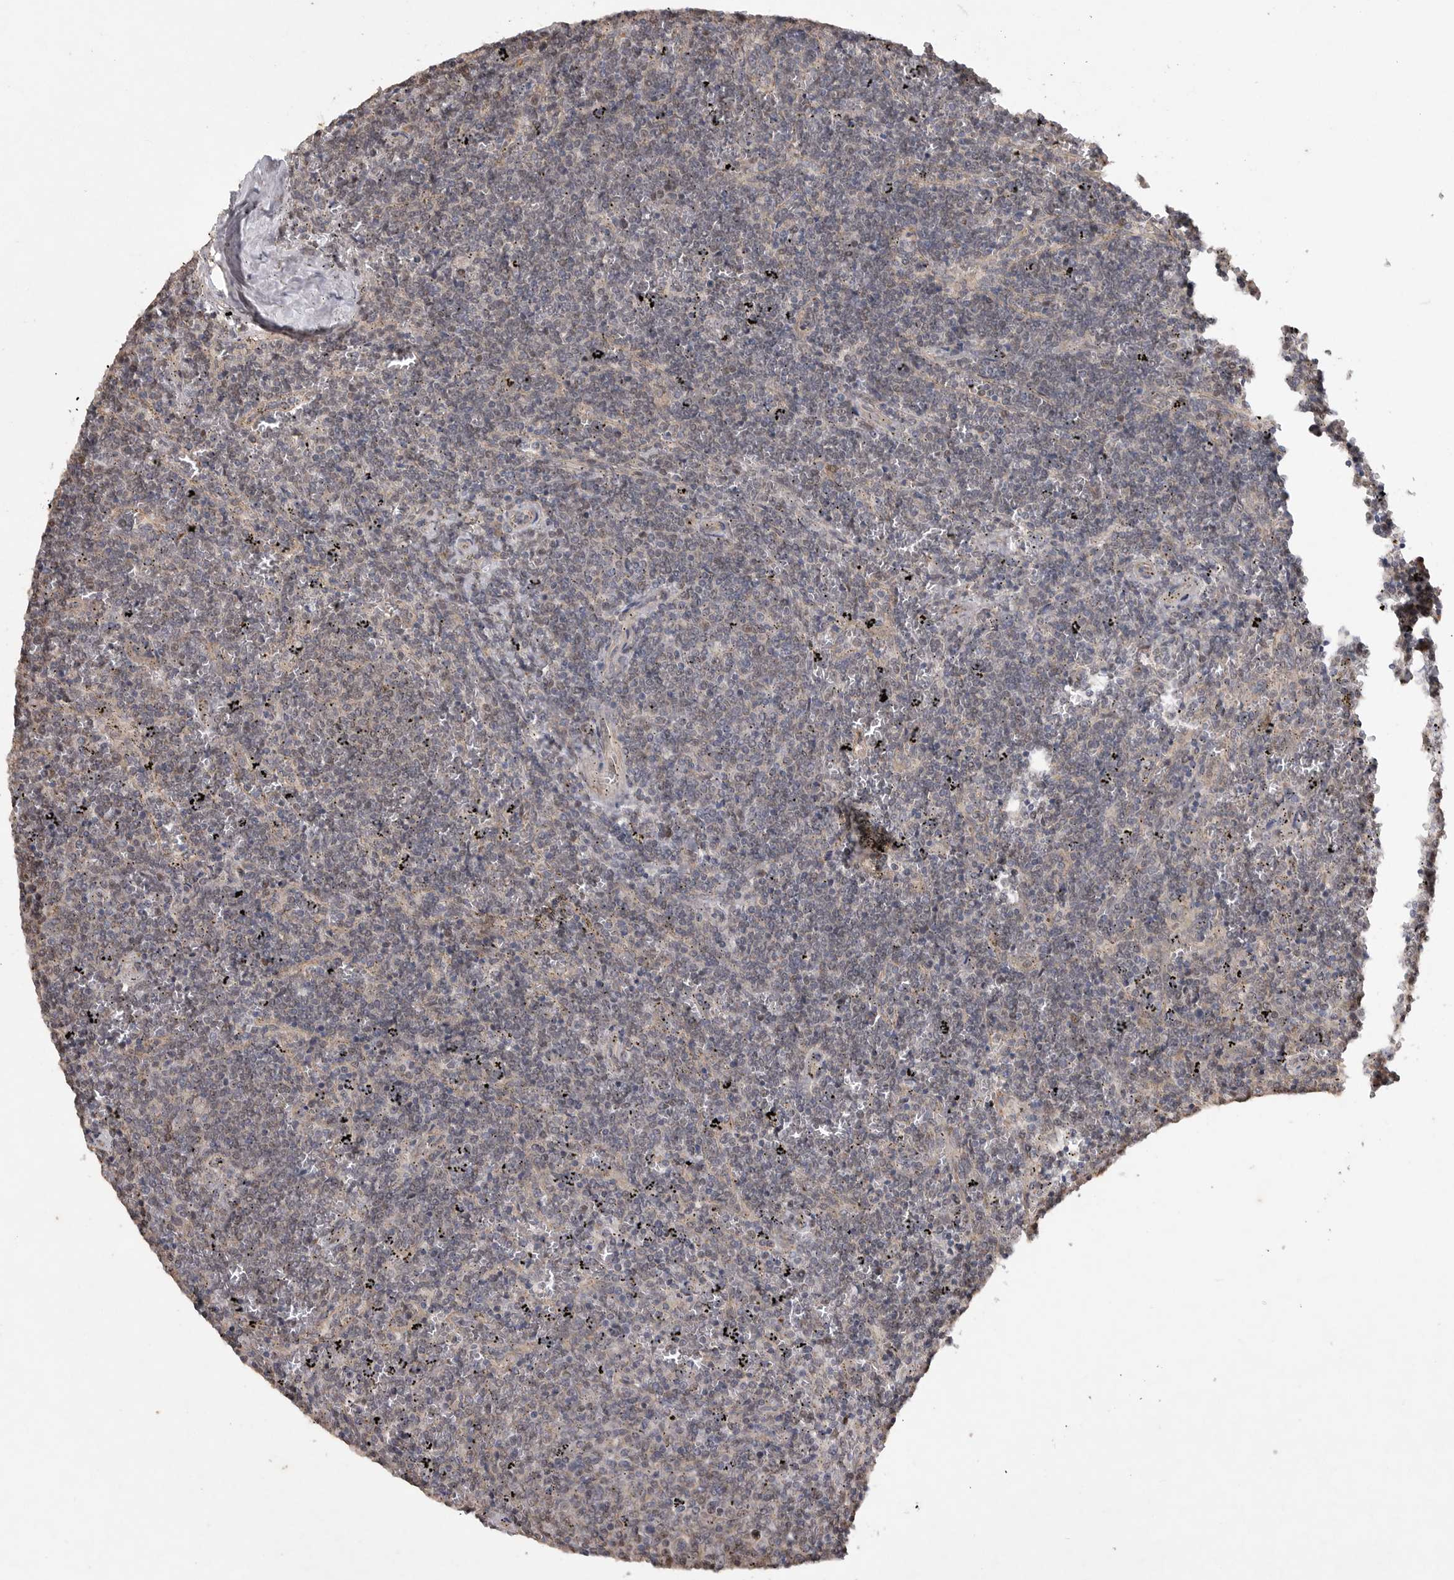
{"staining": {"intensity": "weak", "quantity": "<25%", "location": "cytoplasmic/membranous"}, "tissue": "lymphoma", "cell_type": "Tumor cells", "image_type": "cancer", "snomed": [{"axis": "morphology", "description": "Malignant lymphoma, non-Hodgkin's type, Low grade"}, {"axis": "topography", "description": "Spleen"}], "caption": "An IHC image of malignant lymphoma, non-Hodgkin's type (low-grade) is shown. There is no staining in tumor cells of malignant lymphoma, non-Hodgkin's type (low-grade). Nuclei are stained in blue.", "gene": "EDEM3", "patient": {"sex": "female", "age": 50}}